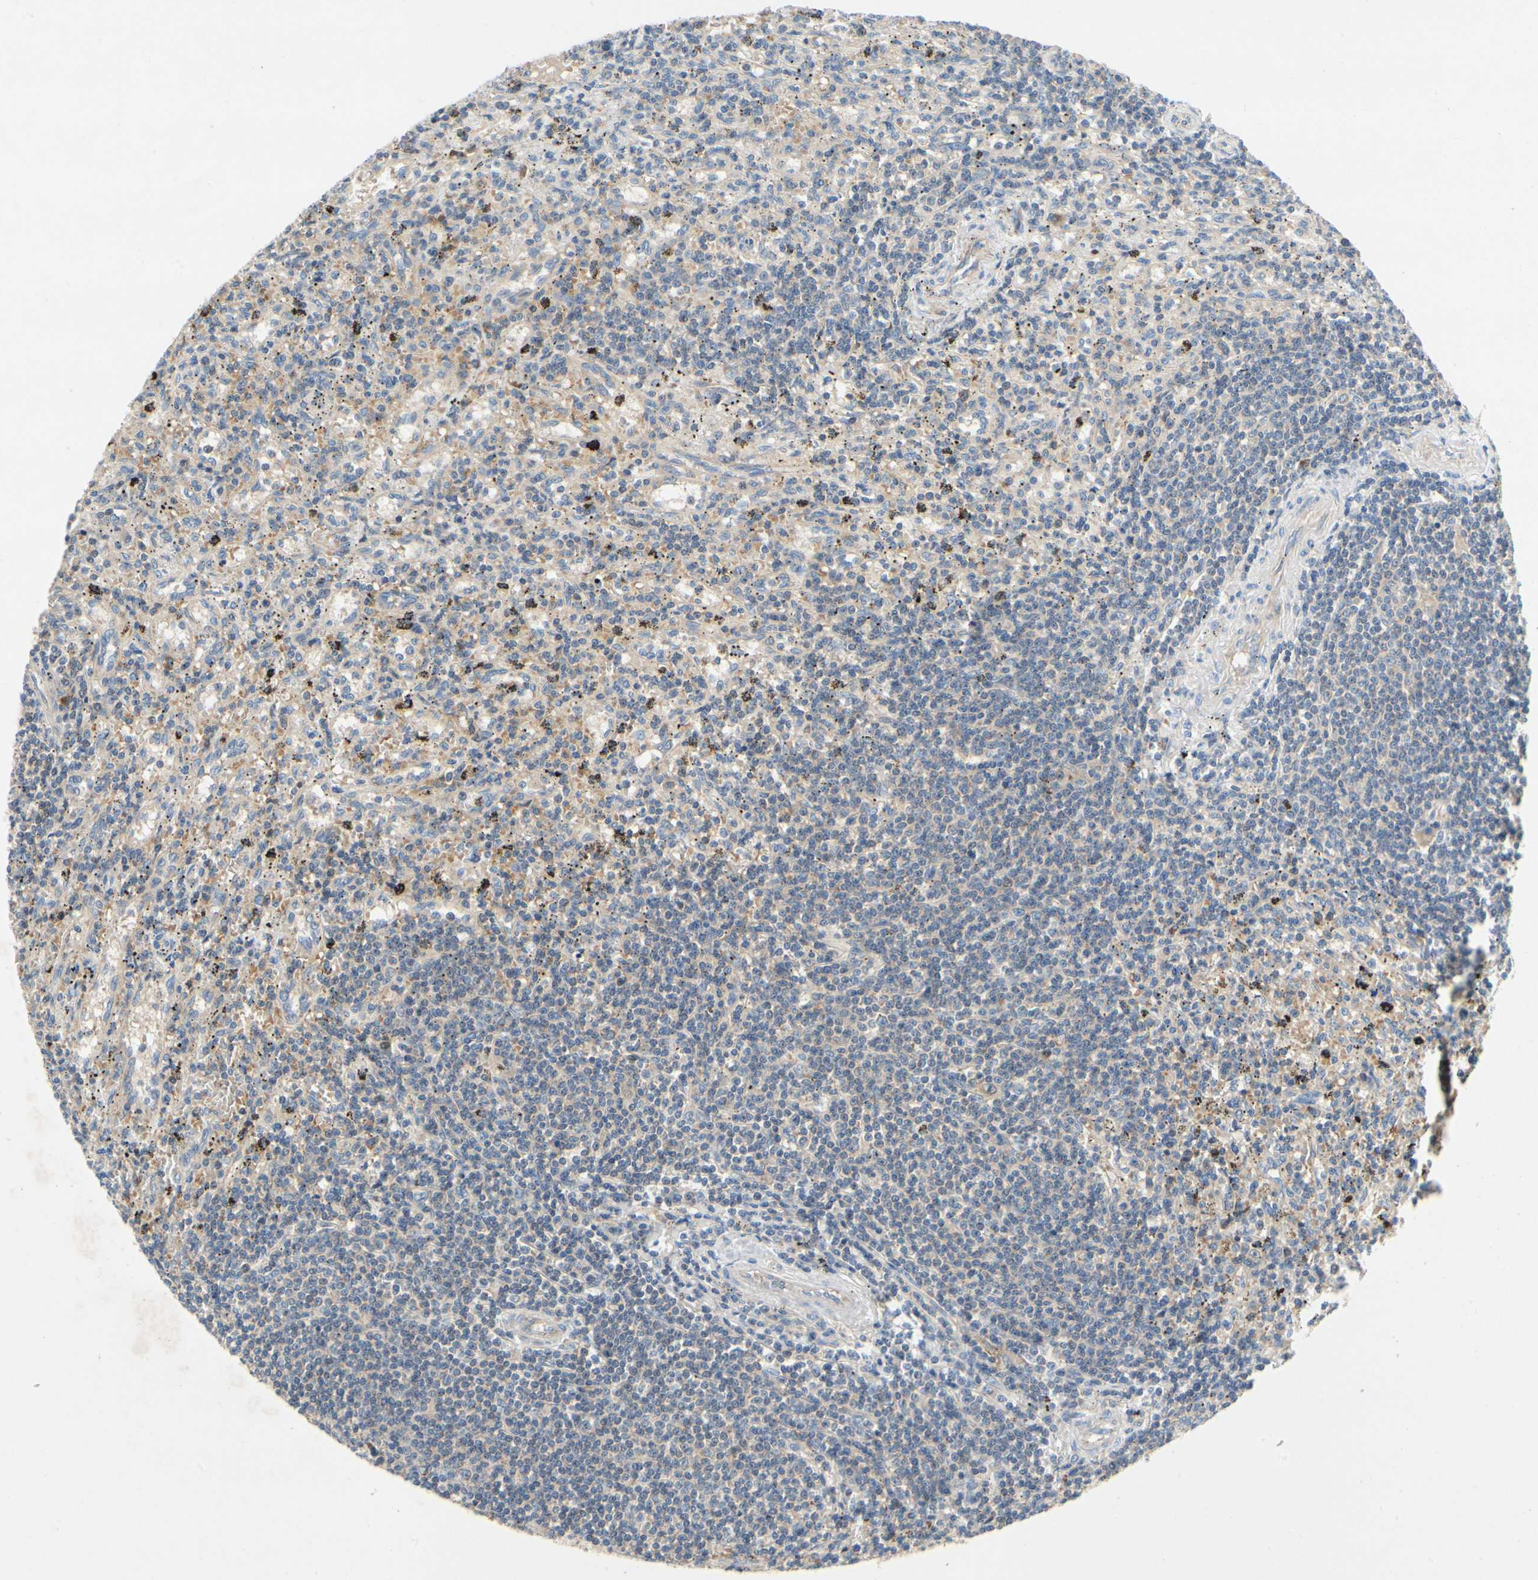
{"staining": {"intensity": "weak", "quantity": "<25%", "location": "cytoplasmic/membranous"}, "tissue": "lymphoma", "cell_type": "Tumor cells", "image_type": "cancer", "snomed": [{"axis": "morphology", "description": "Malignant lymphoma, non-Hodgkin's type, Low grade"}, {"axis": "topography", "description": "Spleen"}], "caption": "There is no significant positivity in tumor cells of low-grade malignant lymphoma, non-Hodgkin's type.", "gene": "KLHDC8B", "patient": {"sex": "male", "age": 76}}